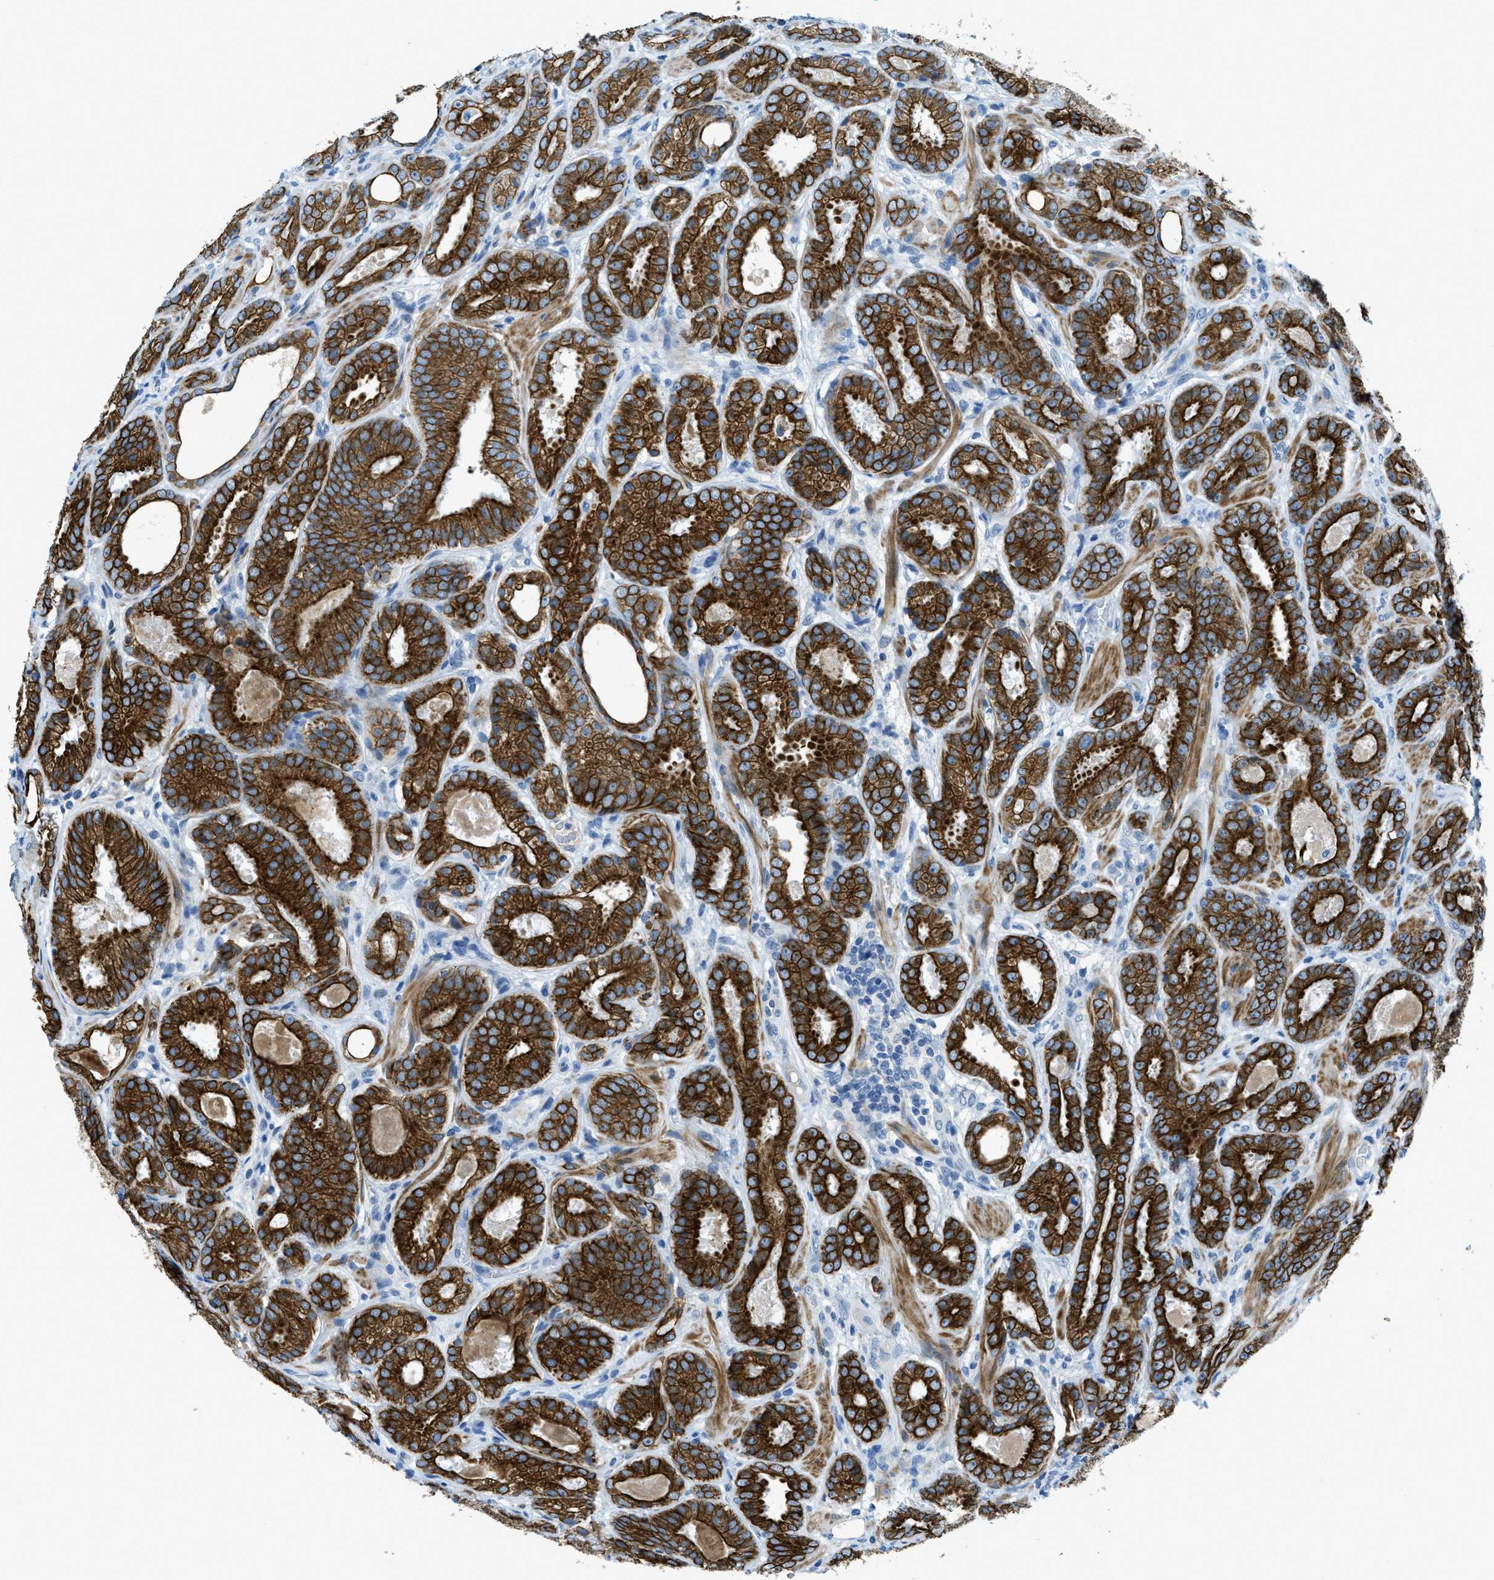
{"staining": {"intensity": "strong", "quantity": ">75%", "location": "cytoplasmic/membranous"}, "tissue": "prostate cancer", "cell_type": "Tumor cells", "image_type": "cancer", "snomed": [{"axis": "morphology", "description": "Adenocarcinoma, Low grade"}, {"axis": "topography", "description": "Prostate"}], "caption": "DAB immunohistochemical staining of human prostate cancer (adenocarcinoma (low-grade)) shows strong cytoplasmic/membranous protein staining in about >75% of tumor cells.", "gene": "KLHL8", "patient": {"sex": "male", "age": 69}}